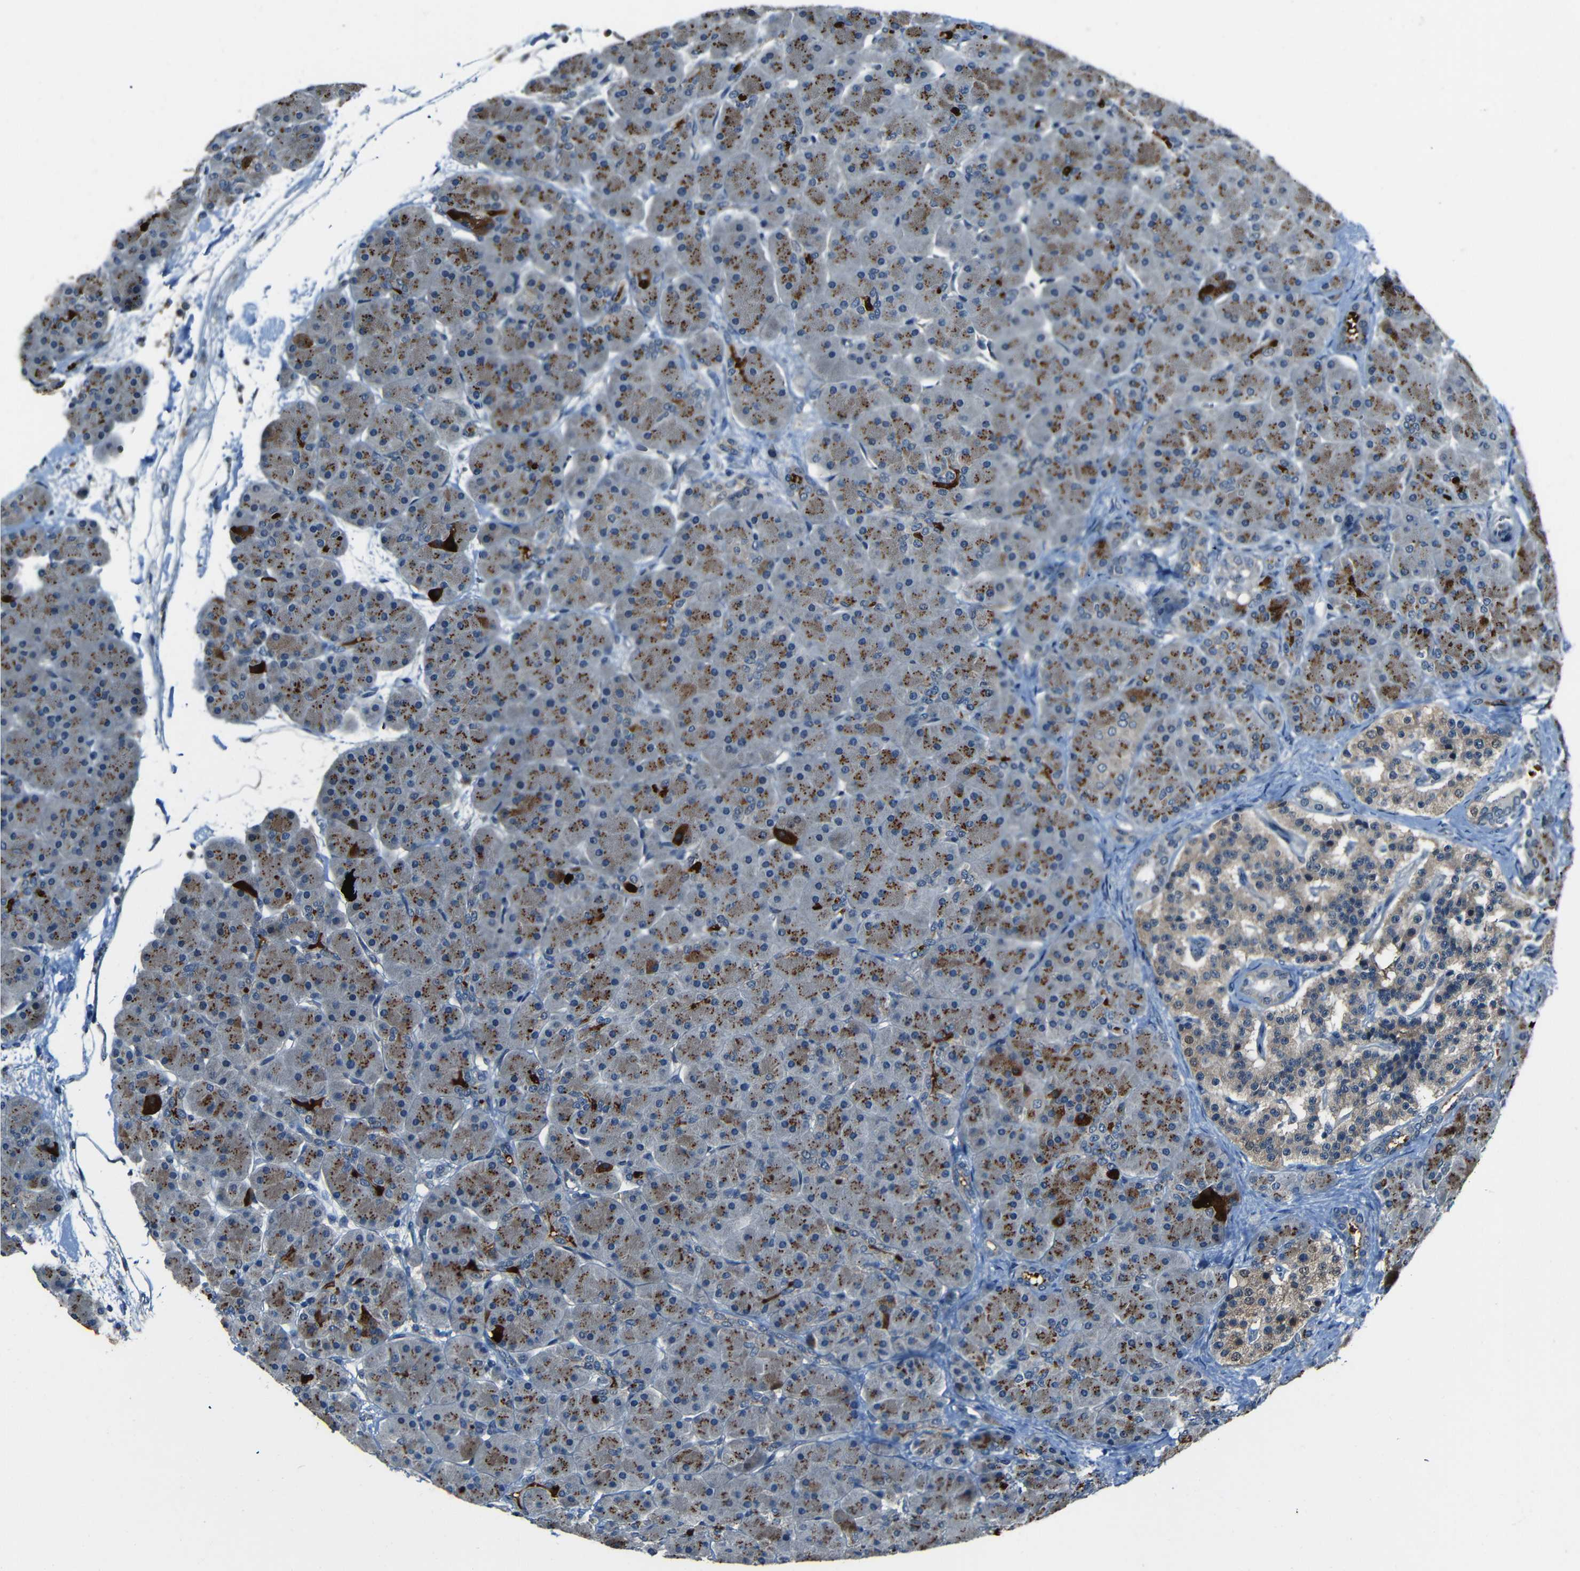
{"staining": {"intensity": "strong", "quantity": "<25%", "location": "cytoplasmic/membranous"}, "tissue": "pancreas", "cell_type": "Exocrine glandular cells", "image_type": "normal", "snomed": [{"axis": "morphology", "description": "Normal tissue, NOS"}, {"axis": "topography", "description": "Pancreas"}], "caption": "Benign pancreas demonstrates strong cytoplasmic/membranous positivity in about <25% of exocrine glandular cells, visualized by immunohistochemistry.", "gene": "SLA", "patient": {"sex": "male", "age": 66}}